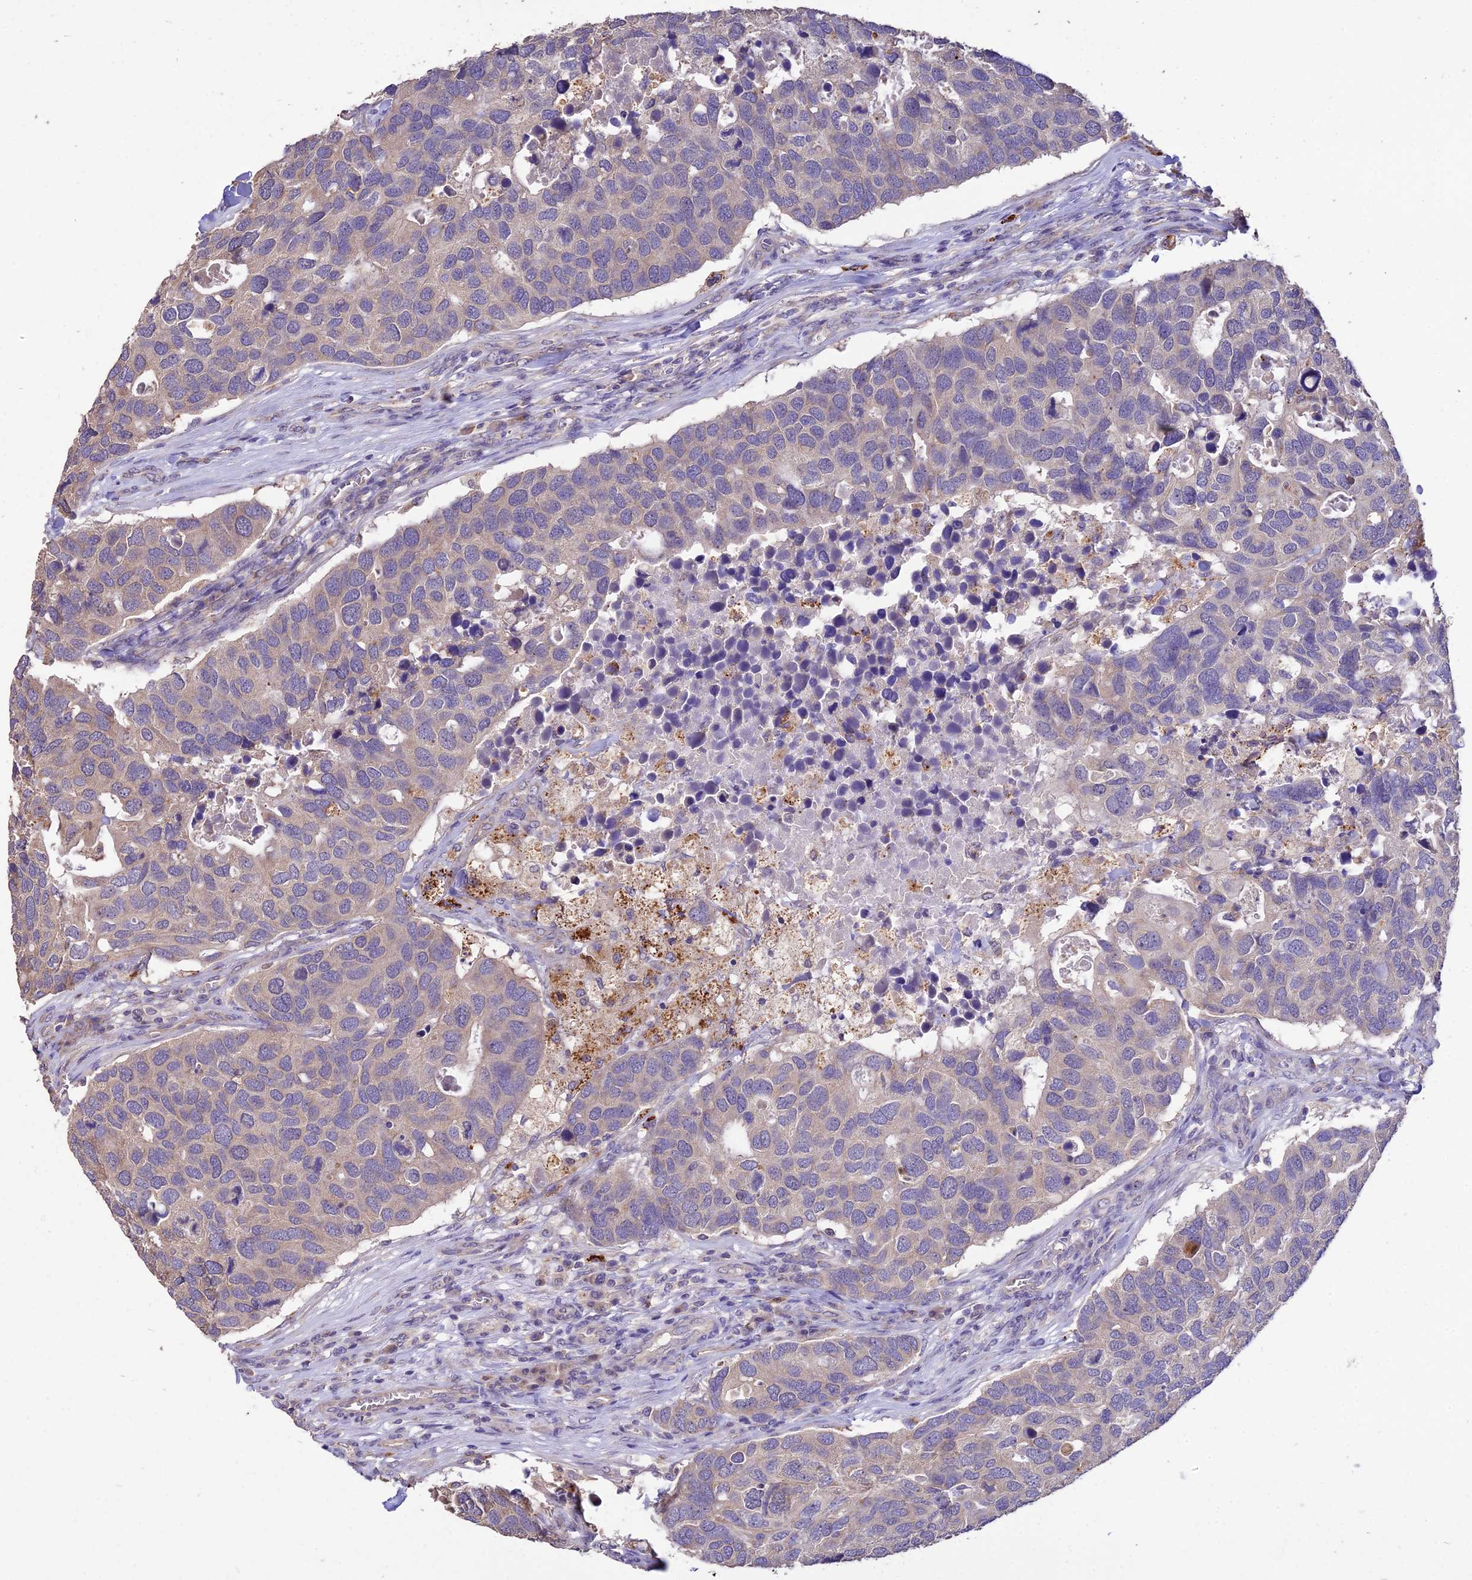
{"staining": {"intensity": "weak", "quantity": "<25%", "location": "cytoplasmic/membranous"}, "tissue": "breast cancer", "cell_type": "Tumor cells", "image_type": "cancer", "snomed": [{"axis": "morphology", "description": "Duct carcinoma"}, {"axis": "topography", "description": "Breast"}], "caption": "Immunohistochemistry of human breast infiltrating ductal carcinoma displays no expression in tumor cells.", "gene": "SDHD", "patient": {"sex": "female", "age": 83}}